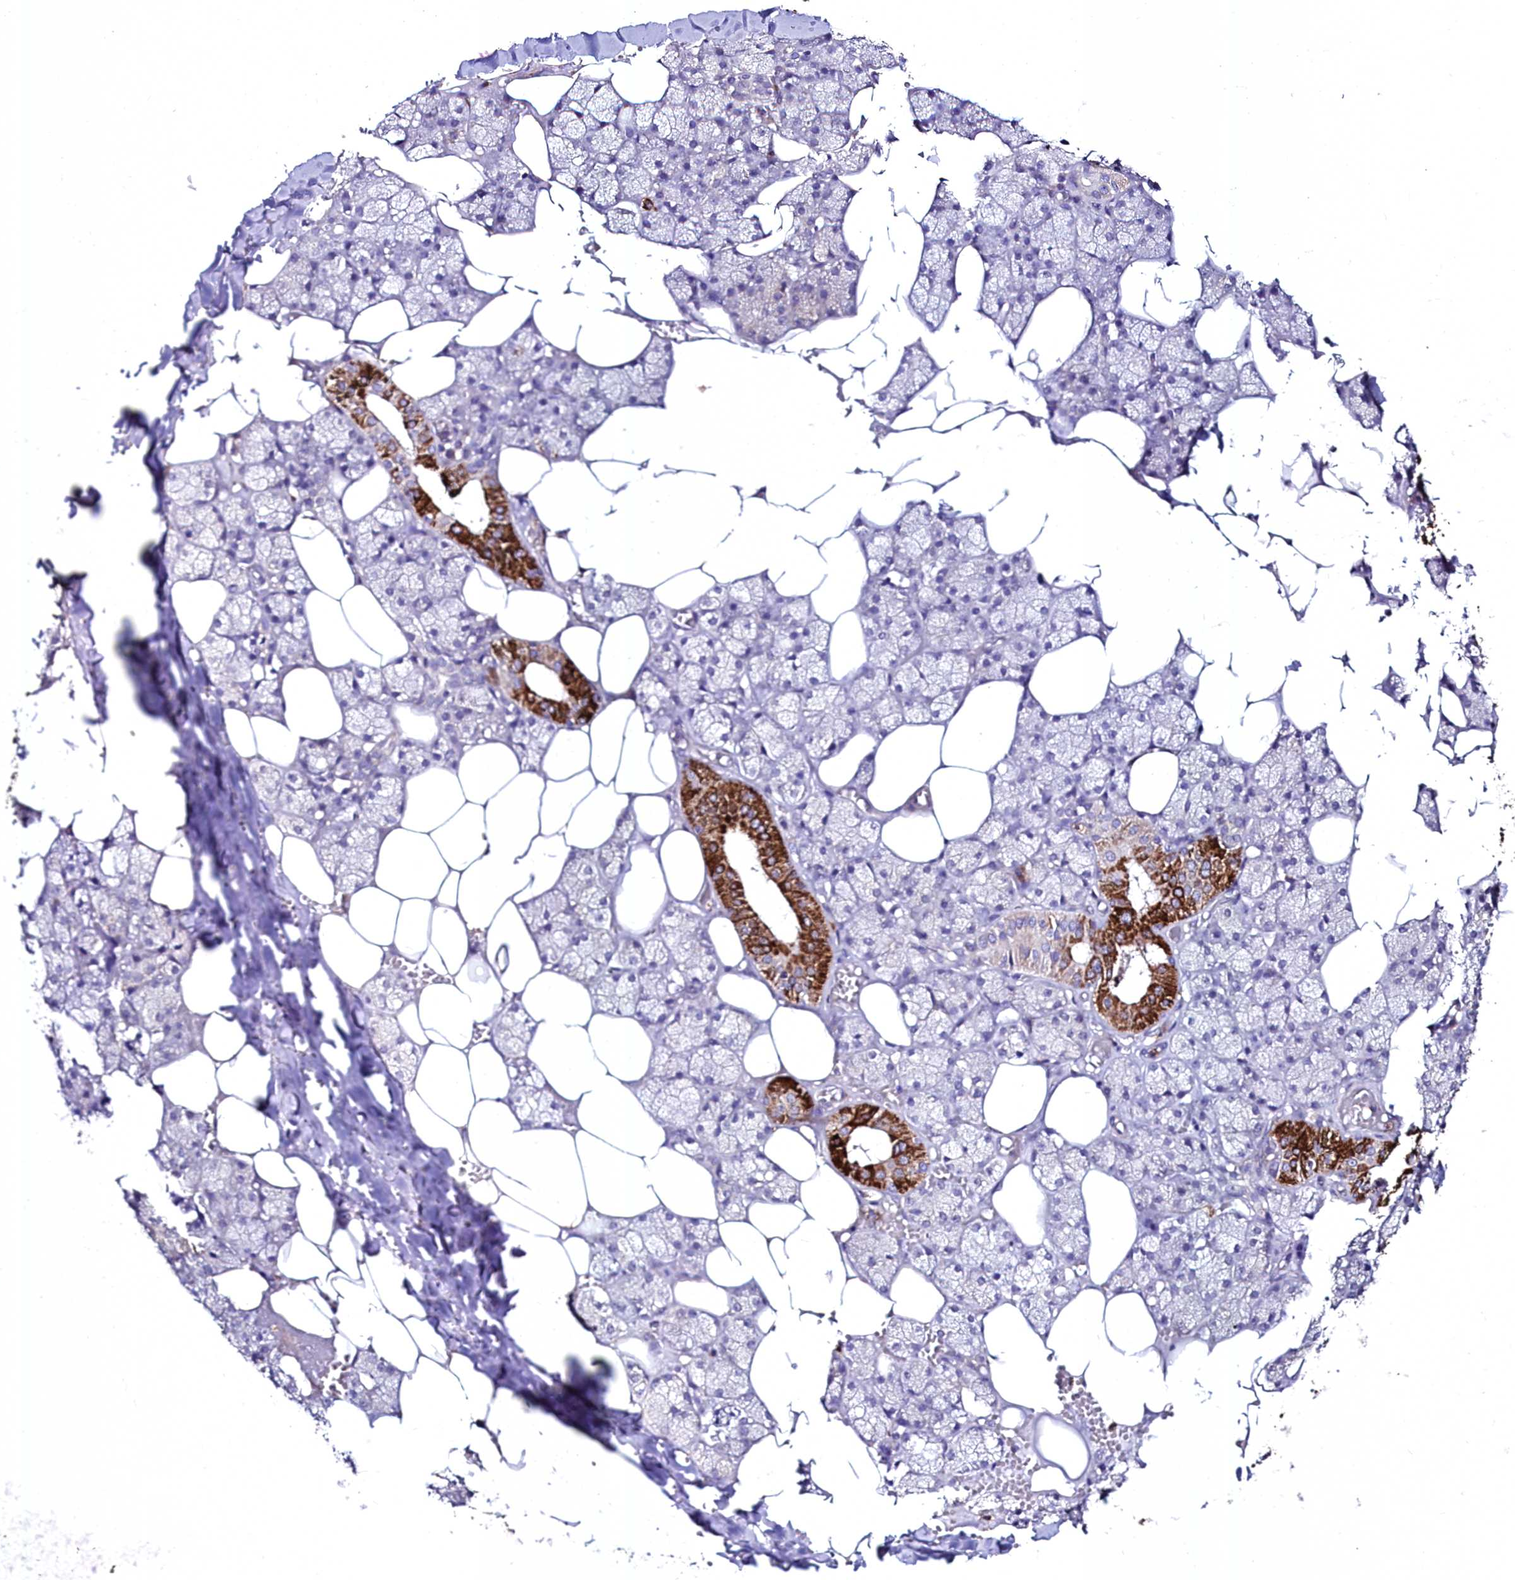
{"staining": {"intensity": "strong", "quantity": "<25%", "location": "cytoplasmic/membranous"}, "tissue": "salivary gland", "cell_type": "Glandular cells", "image_type": "normal", "snomed": [{"axis": "morphology", "description": "Normal tissue, NOS"}, {"axis": "topography", "description": "Salivary gland"}], "caption": "This is a micrograph of immunohistochemistry staining of unremarkable salivary gland, which shows strong expression in the cytoplasmic/membranous of glandular cells.", "gene": "AMBRA1", "patient": {"sex": "male", "age": 62}}